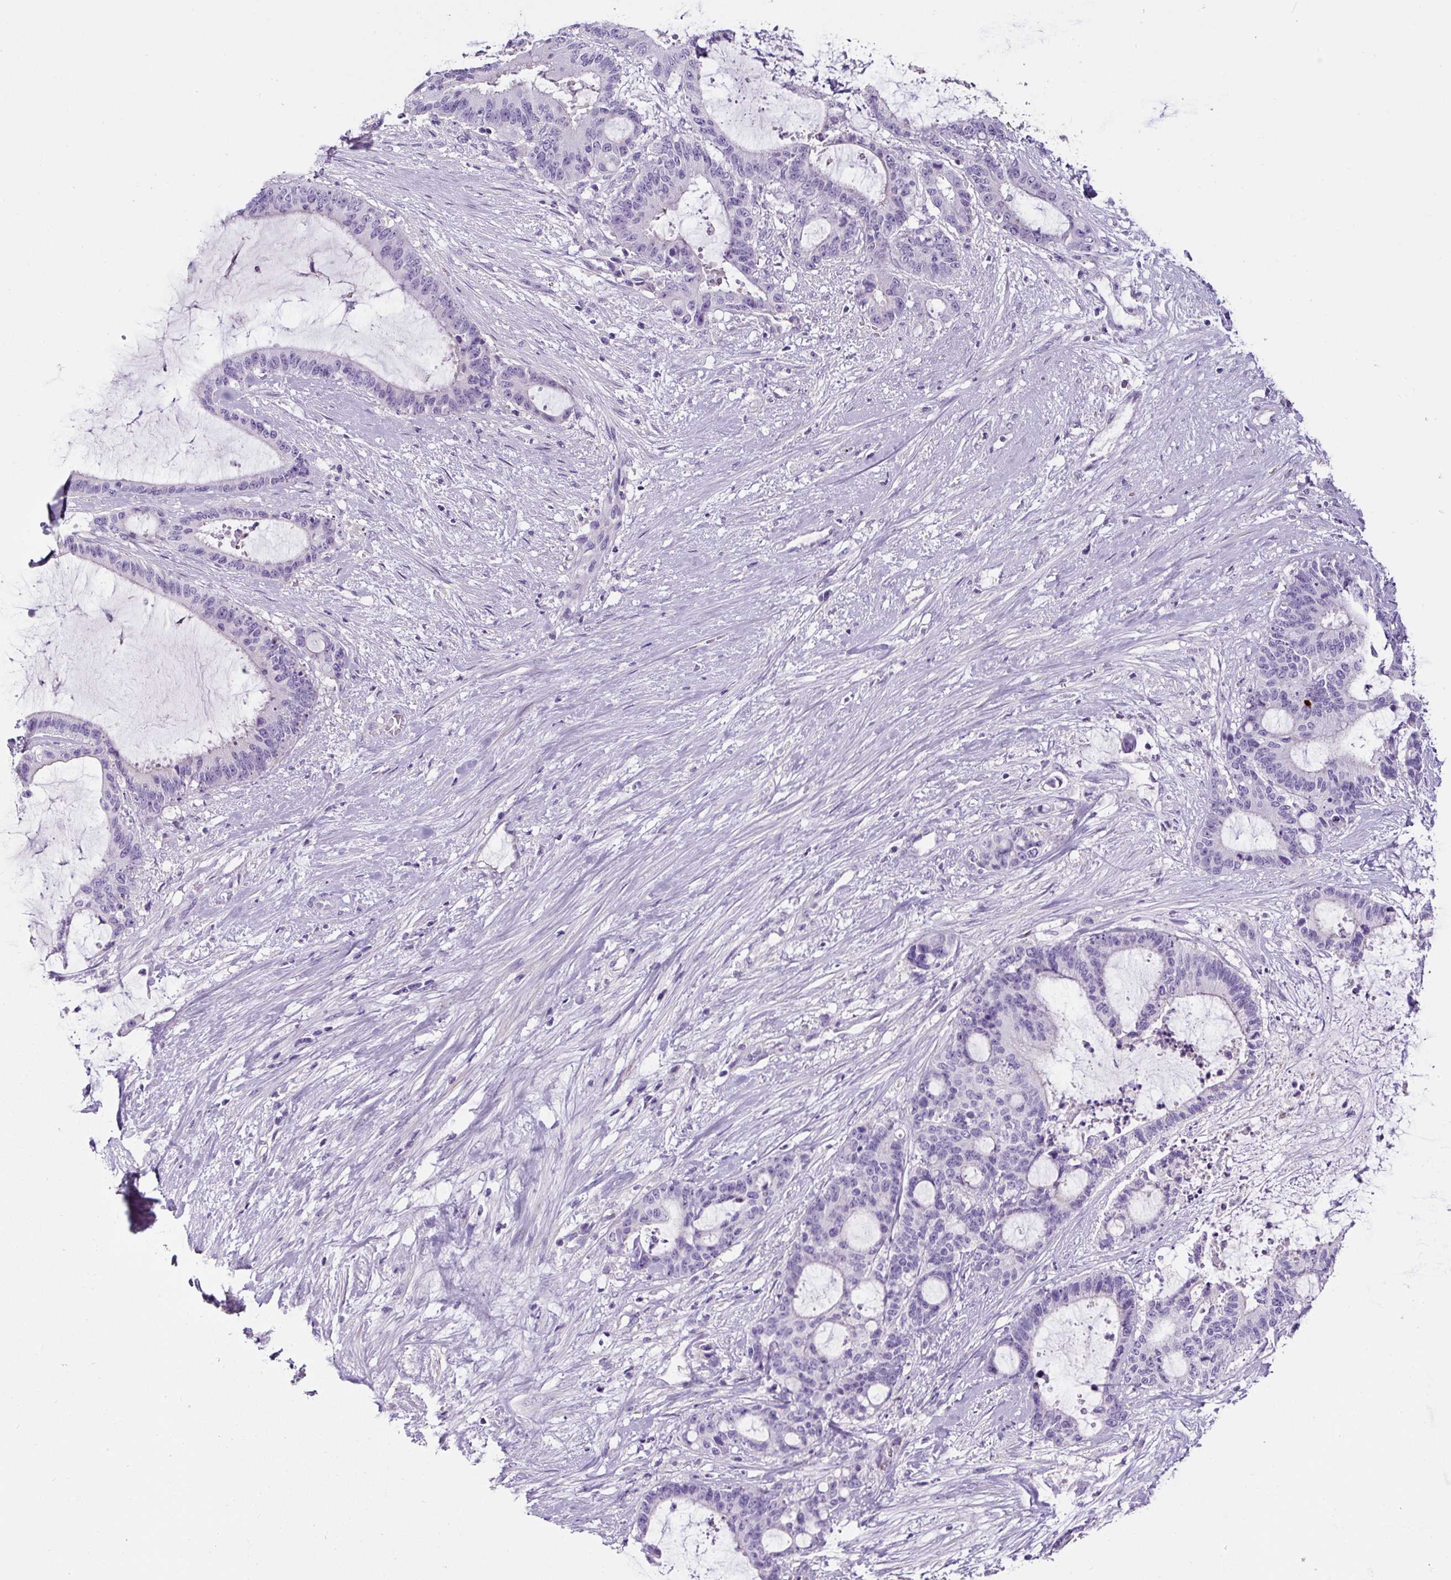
{"staining": {"intensity": "negative", "quantity": "none", "location": "none"}, "tissue": "liver cancer", "cell_type": "Tumor cells", "image_type": "cancer", "snomed": [{"axis": "morphology", "description": "Normal tissue, NOS"}, {"axis": "morphology", "description": "Cholangiocarcinoma"}, {"axis": "topography", "description": "Liver"}, {"axis": "topography", "description": "Peripheral nerve tissue"}], "caption": "IHC micrograph of neoplastic tissue: liver cancer (cholangiocarcinoma) stained with DAB (3,3'-diaminobenzidine) reveals no significant protein staining in tumor cells.", "gene": "OR14A2", "patient": {"sex": "female", "age": 73}}